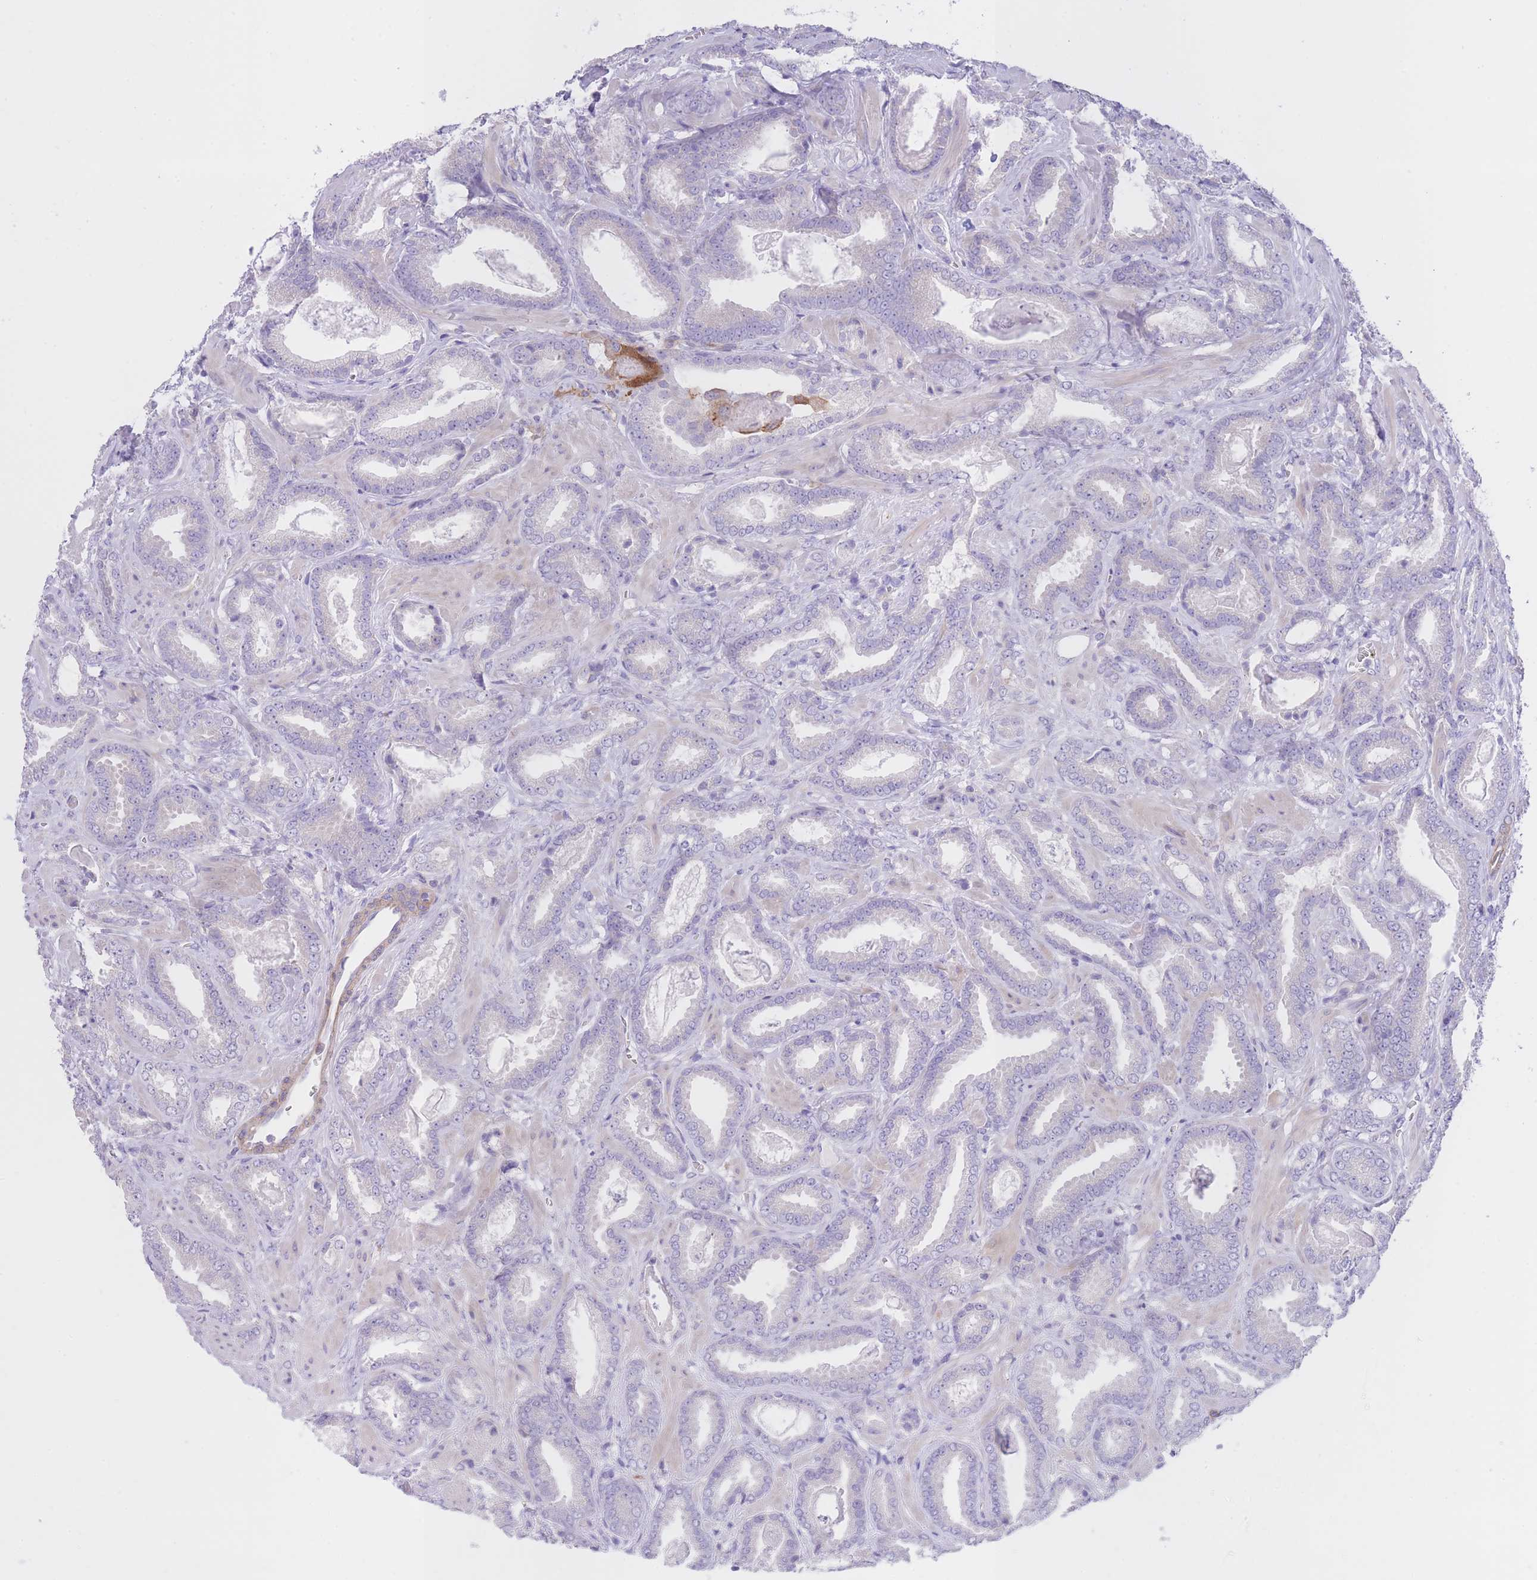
{"staining": {"intensity": "negative", "quantity": "none", "location": "none"}, "tissue": "prostate cancer", "cell_type": "Tumor cells", "image_type": "cancer", "snomed": [{"axis": "morphology", "description": "Adenocarcinoma, Low grade"}, {"axis": "topography", "description": "Prostate"}], "caption": "DAB (3,3'-diaminobenzidine) immunohistochemical staining of prostate cancer (low-grade adenocarcinoma) displays no significant positivity in tumor cells.", "gene": "LDB3", "patient": {"sex": "male", "age": 62}}